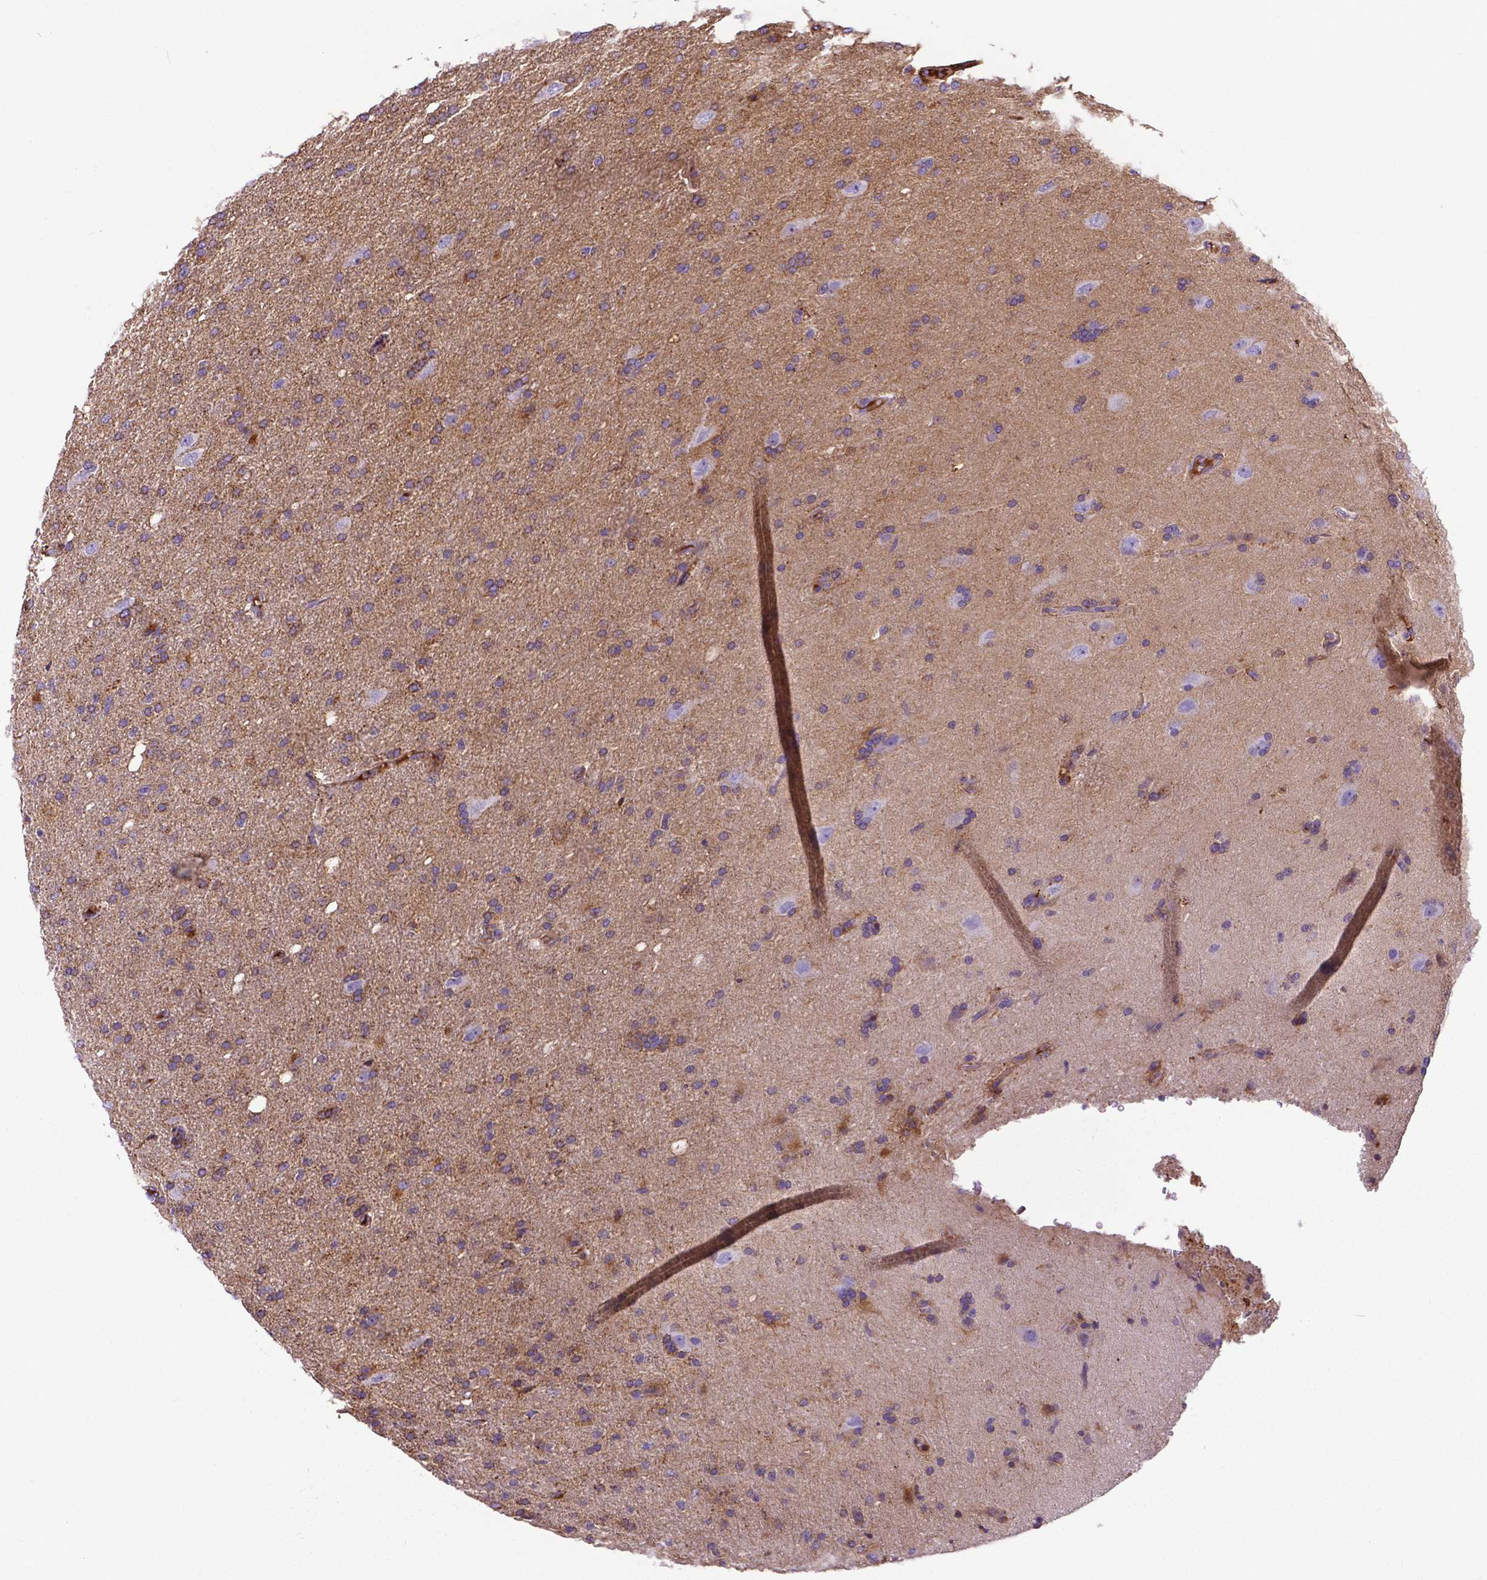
{"staining": {"intensity": "weak", "quantity": "<25%", "location": "cytoplasmic/membranous"}, "tissue": "glioma", "cell_type": "Tumor cells", "image_type": "cancer", "snomed": [{"axis": "morphology", "description": "Glioma, malignant, High grade"}, {"axis": "topography", "description": "Cerebral cortex"}], "caption": "Photomicrograph shows no significant protein expression in tumor cells of glioma.", "gene": "APOE", "patient": {"sex": "male", "age": 70}}